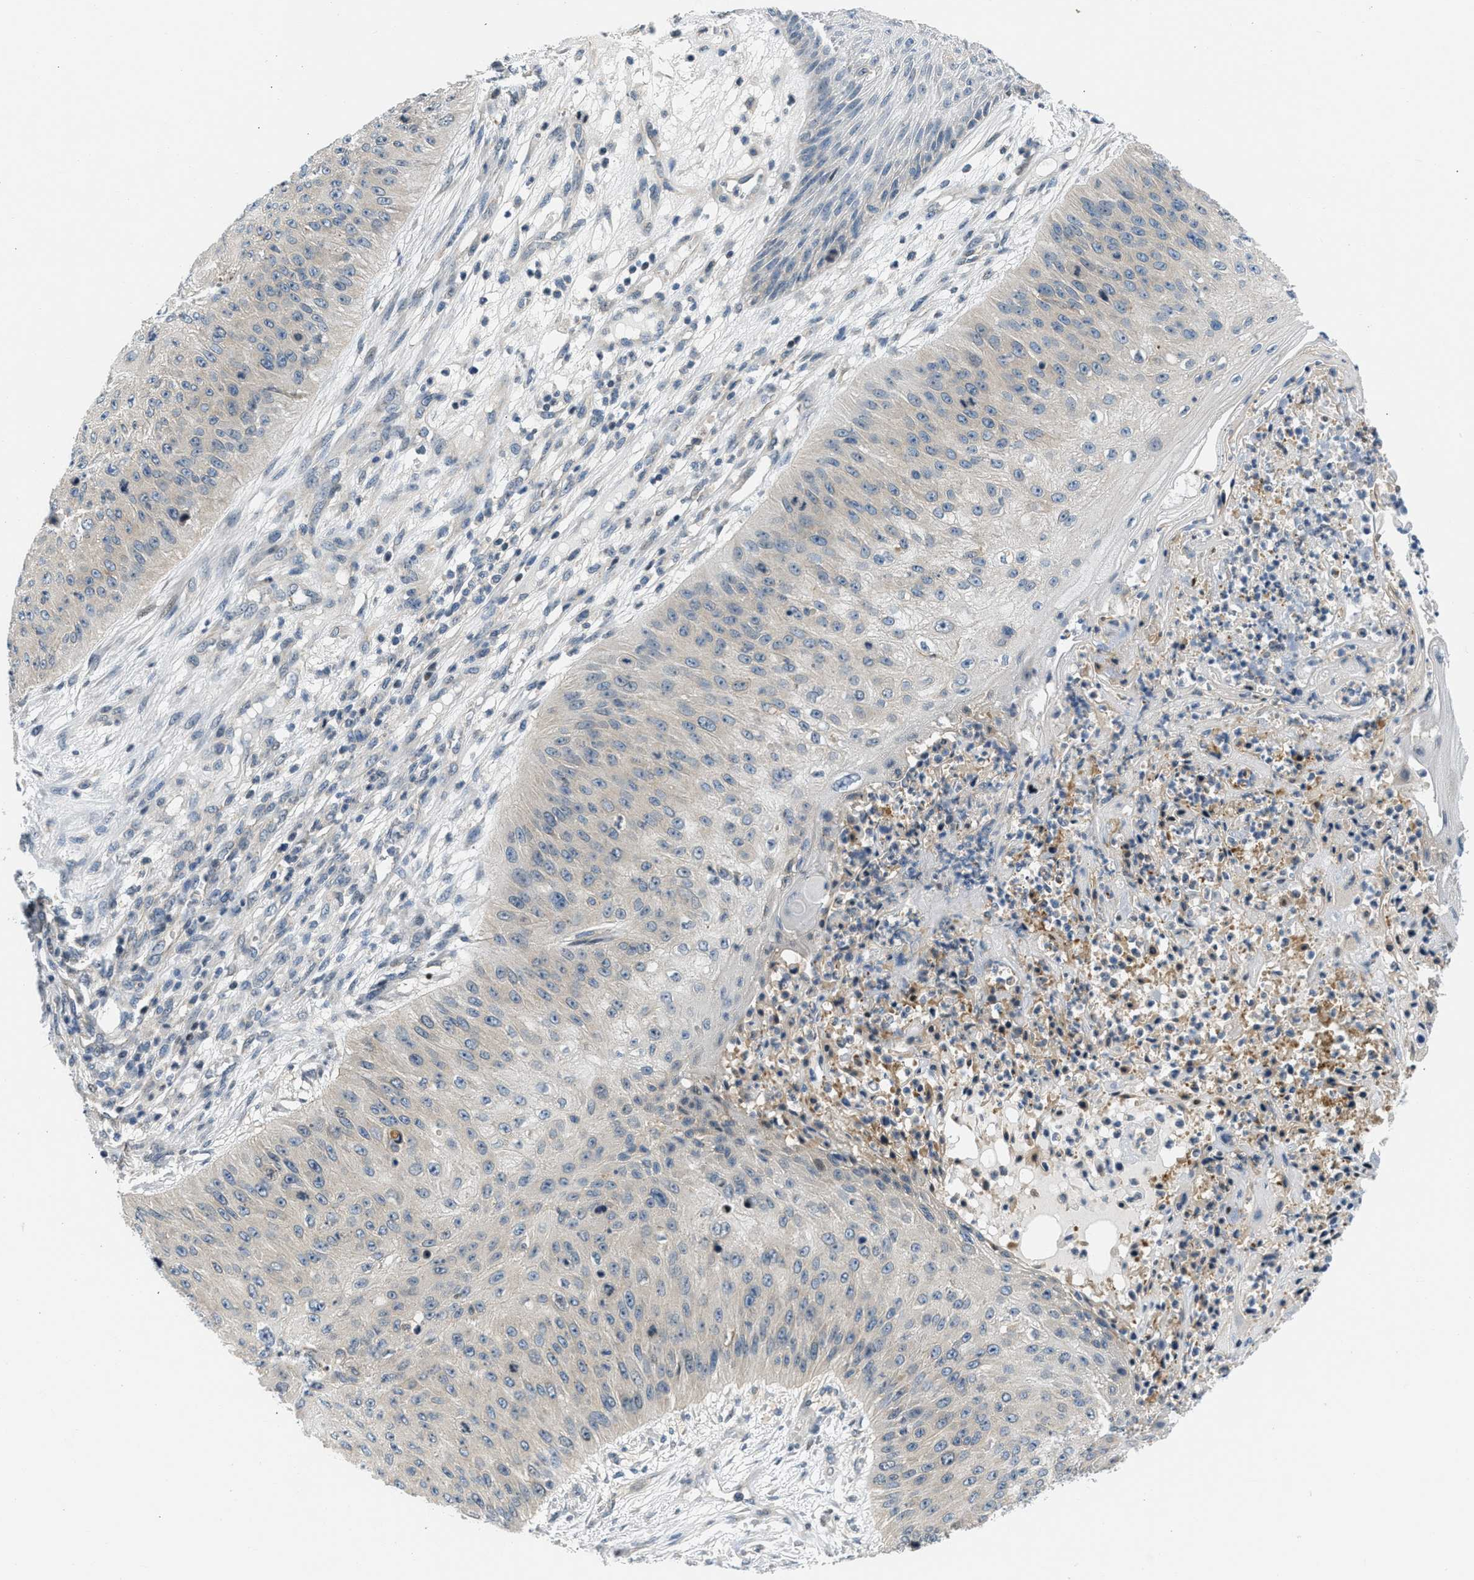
{"staining": {"intensity": "weak", "quantity": "<25%", "location": "cytoplasmic/membranous"}, "tissue": "skin cancer", "cell_type": "Tumor cells", "image_type": "cancer", "snomed": [{"axis": "morphology", "description": "Squamous cell carcinoma, NOS"}, {"axis": "topography", "description": "Skin"}], "caption": "Tumor cells show no significant protein expression in squamous cell carcinoma (skin). (DAB (3,3'-diaminobenzidine) IHC with hematoxylin counter stain).", "gene": "OLIG3", "patient": {"sex": "female", "age": 80}}